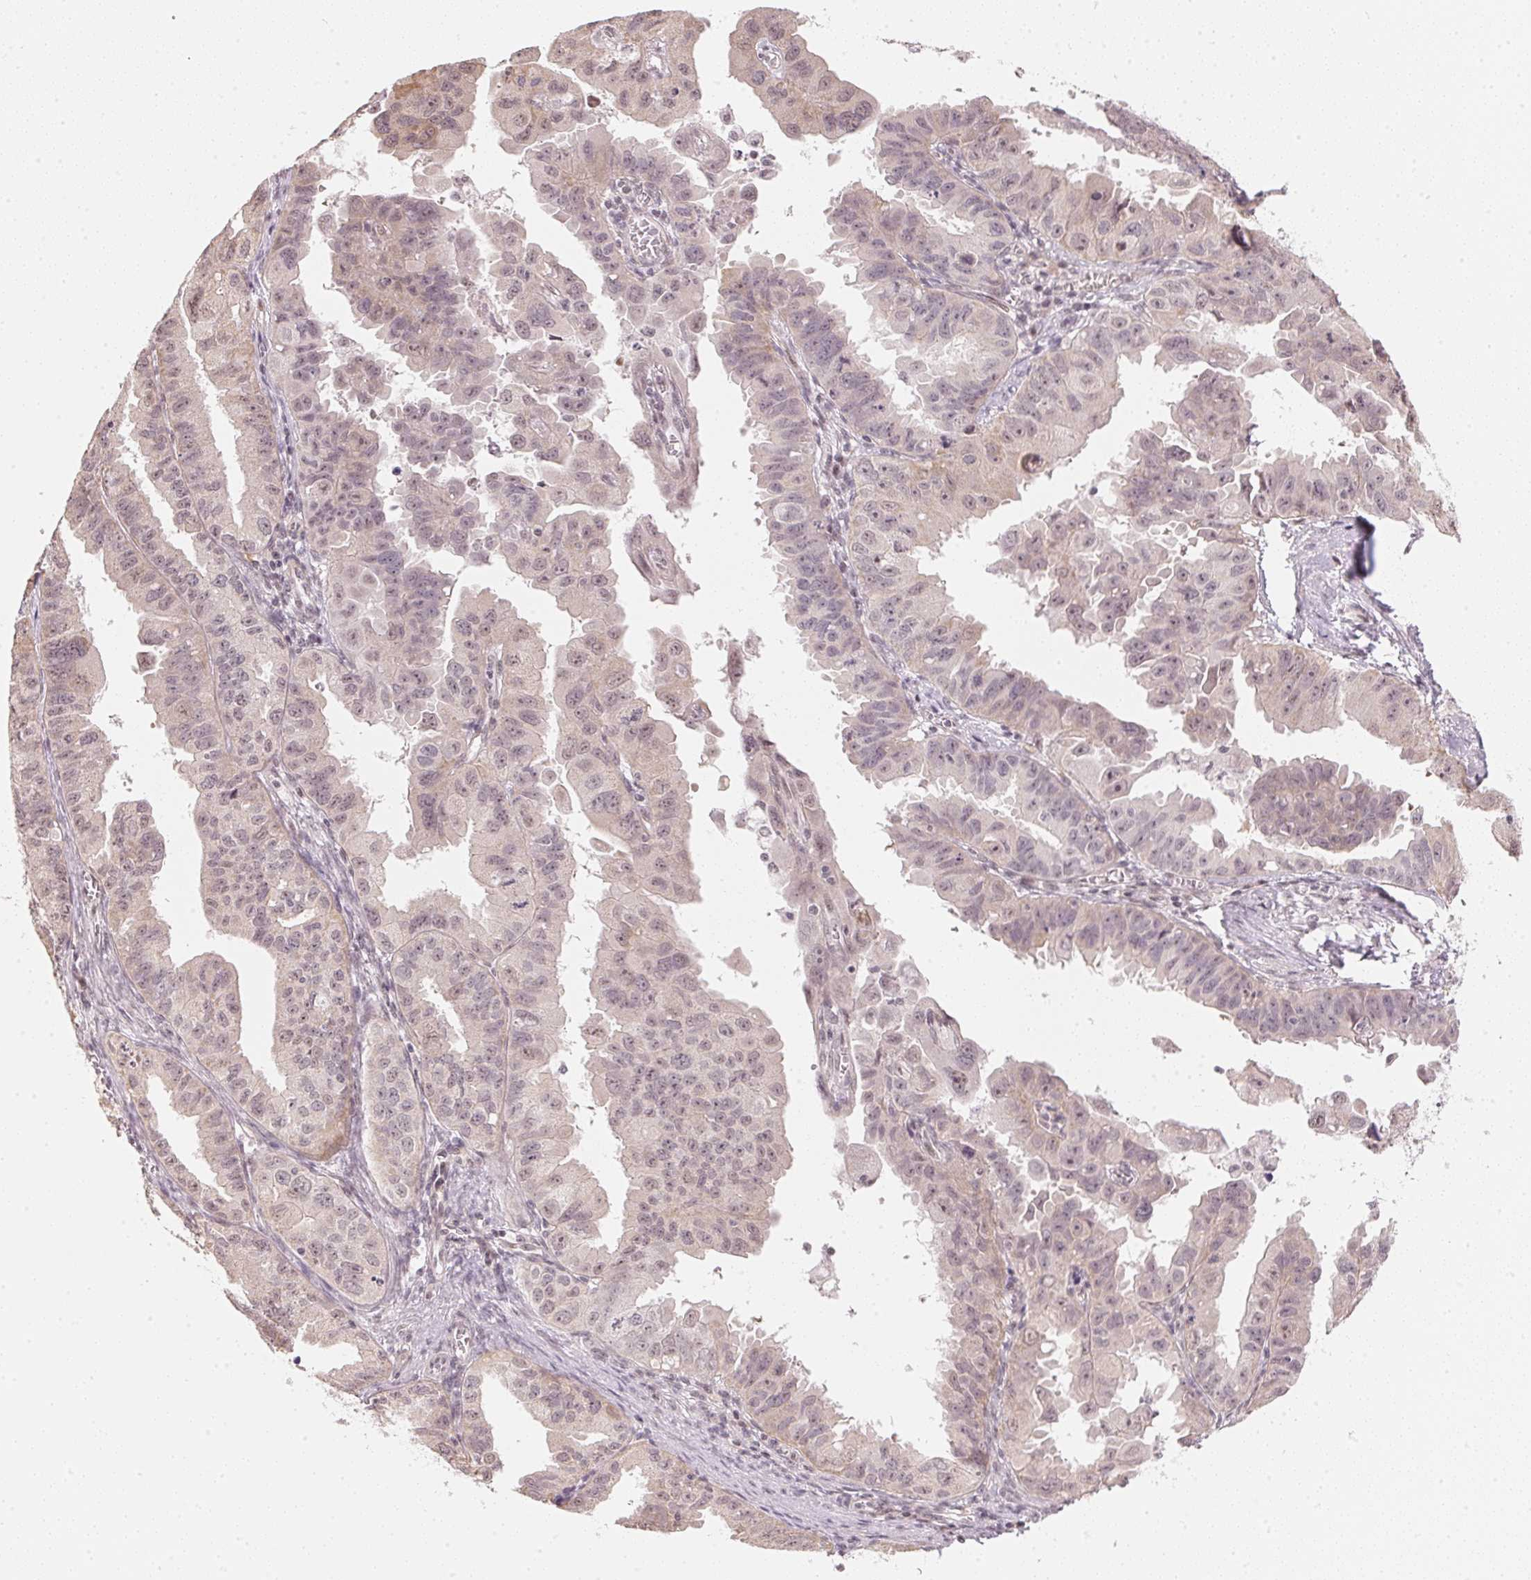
{"staining": {"intensity": "weak", "quantity": "25%-75%", "location": "cytoplasmic/membranous,nuclear"}, "tissue": "ovarian cancer", "cell_type": "Tumor cells", "image_type": "cancer", "snomed": [{"axis": "morphology", "description": "Carcinoma, endometroid"}, {"axis": "topography", "description": "Ovary"}], "caption": "IHC (DAB) staining of human ovarian cancer (endometroid carcinoma) exhibits weak cytoplasmic/membranous and nuclear protein expression in about 25%-75% of tumor cells. The staining was performed using DAB to visualize the protein expression in brown, while the nuclei were stained in blue with hematoxylin (Magnification: 20x).", "gene": "KAT6A", "patient": {"sex": "female", "age": 85}}